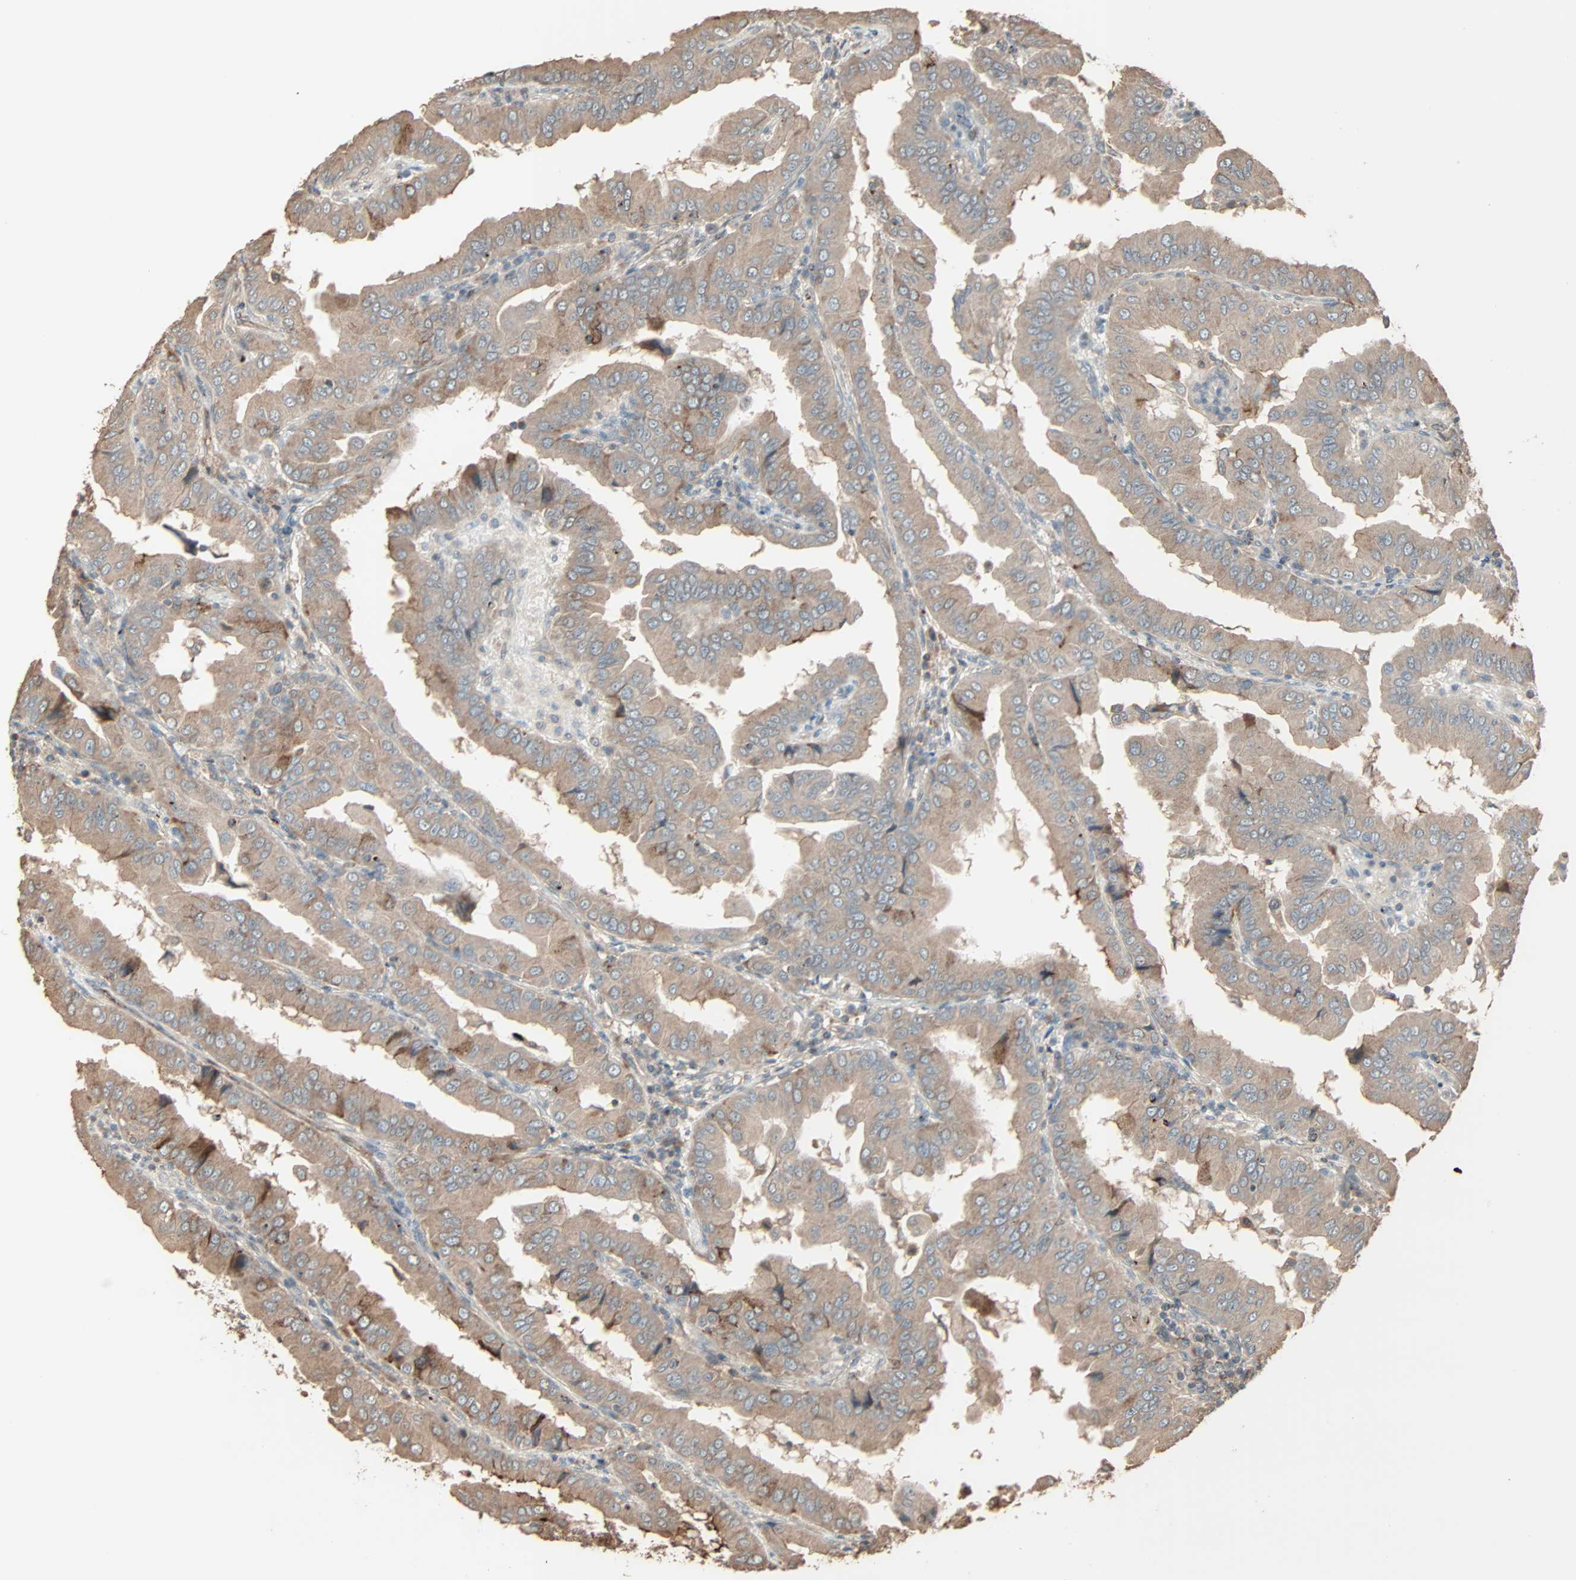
{"staining": {"intensity": "moderate", "quantity": ">75%", "location": "cytoplasmic/membranous"}, "tissue": "thyroid cancer", "cell_type": "Tumor cells", "image_type": "cancer", "snomed": [{"axis": "morphology", "description": "Papillary adenocarcinoma, NOS"}, {"axis": "topography", "description": "Thyroid gland"}], "caption": "A histopathology image showing moderate cytoplasmic/membranous staining in approximately >75% of tumor cells in thyroid papillary adenocarcinoma, as visualized by brown immunohistochemical staining.", "gene": "CALCRL", "patient": {"sex": "male", "age": 33}}